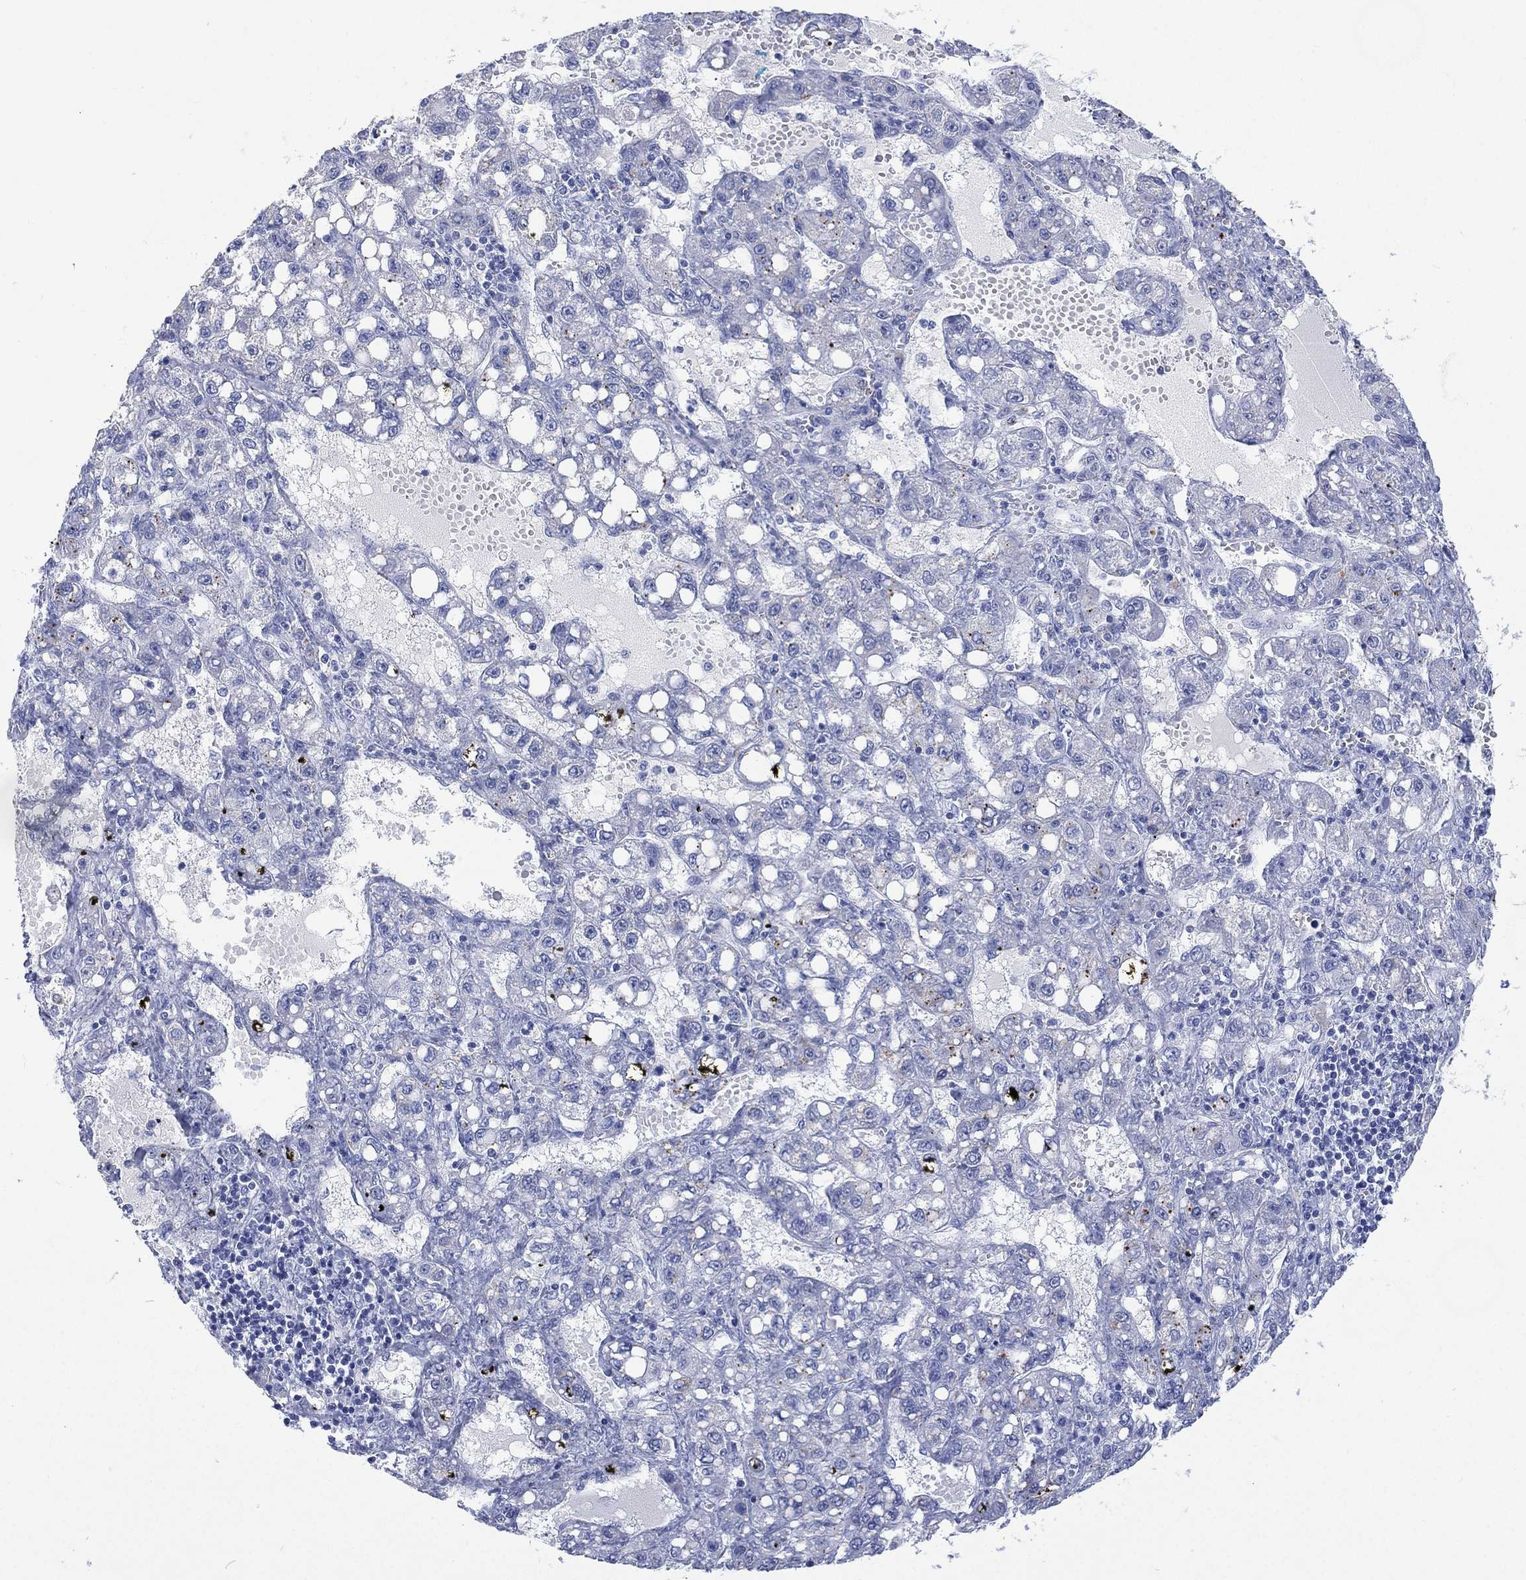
{"staining": {"intensity": "negative", "quantity": "none", "location": "none"}, "tissue": "liver cancer", "cell_type": "Tumor cells", "image_type": "cancer", "snomed": [{"axis": "morphology", "description": "Carcinoma, Hepatocellular, NOS"}, {"axis": "topography", "description": "Liver"}], "caption": "The histopathology image shows no significant positivity in tumor cells of liver cancer (hepatocellular carcinoma). (Brightfield microscopy of DAB (3,3'-diaminobenzidine) immunohistochemistry (IHC) at high magnification).", "gene": "FMO1", "patient": {"sex": "female", "age": 65}}